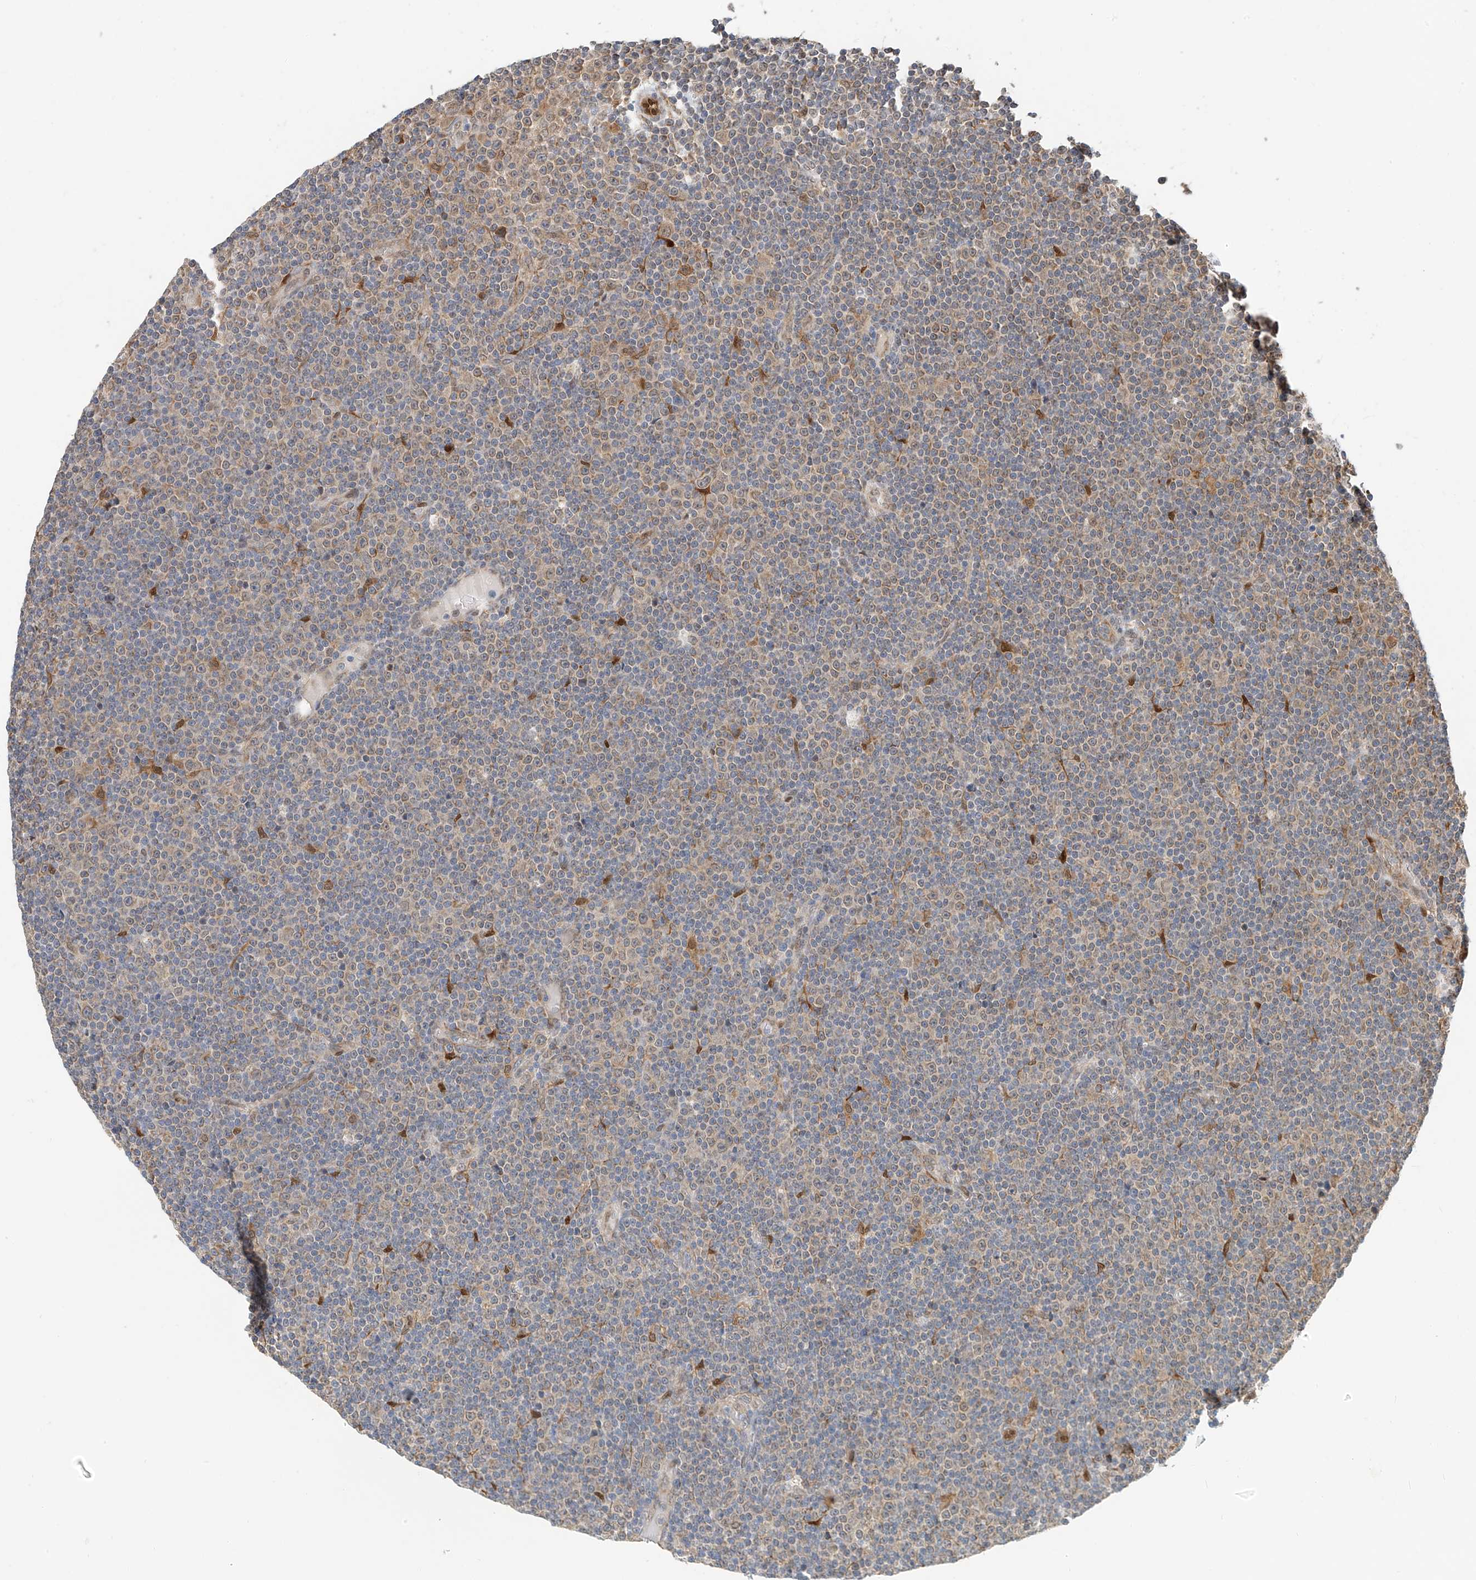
{"staining": {"intensity": "weak", "quantity": "<25%", "location": "cytoplasmic/membranous"}, "tissue": "lymphoma", "cell_type": "Tumor cells", "image_type": "cancer", "snomed": [{"axis": "morphology", "description": "Malignant lymphoma, non-Hodgkin's type, Low grade"}, {"axis": "topography", "description": "Lymph node"}], "caption": "An immunohistochemistry (IHC) histopathology image of lymphoma is shown. There is no staining in tumor cells of lymphoma.", "gene": "PPA2", "patient": {"sex": "female", "age": 67}}